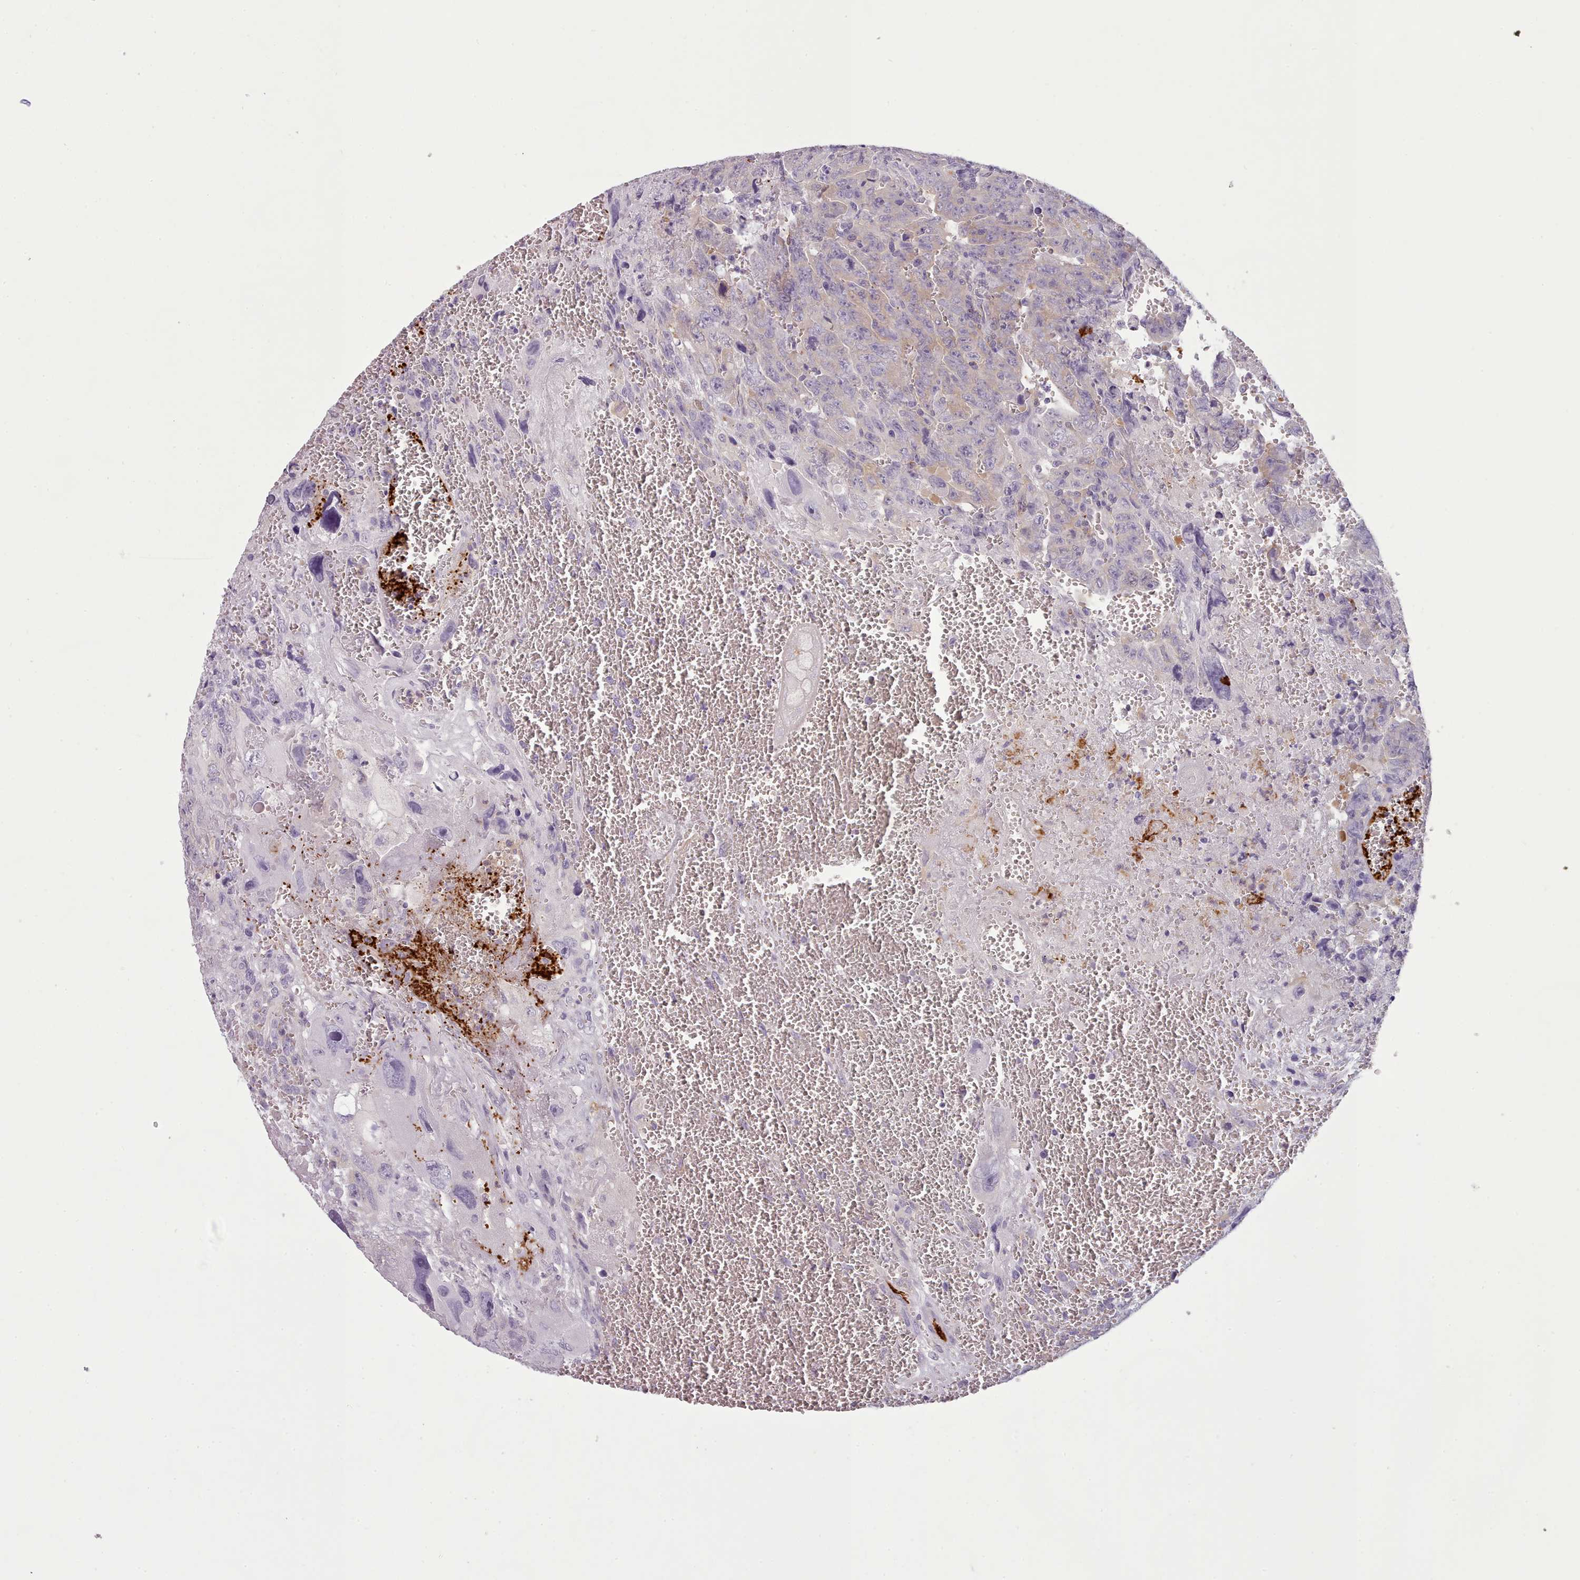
{"staining": {"intensity": "weak", "quantity": "<25%", "location": "nuclear"}, "tissue": "testis cancer", "cell_type": "Tumor cells", "image_type": "cancer", "snomed": [{"axis": "morphology", "description": "Carcinoma, Embryonal, NOS"}, {"axis": "topography", "description": "Testis"}], "caption": "There is no significant expression in tumor cells of testis cancer (embryonal carcinoma). Nuclei are stained in blue.", "gene": "NDST2", "patient": {"sex": "male", "age": 28}}